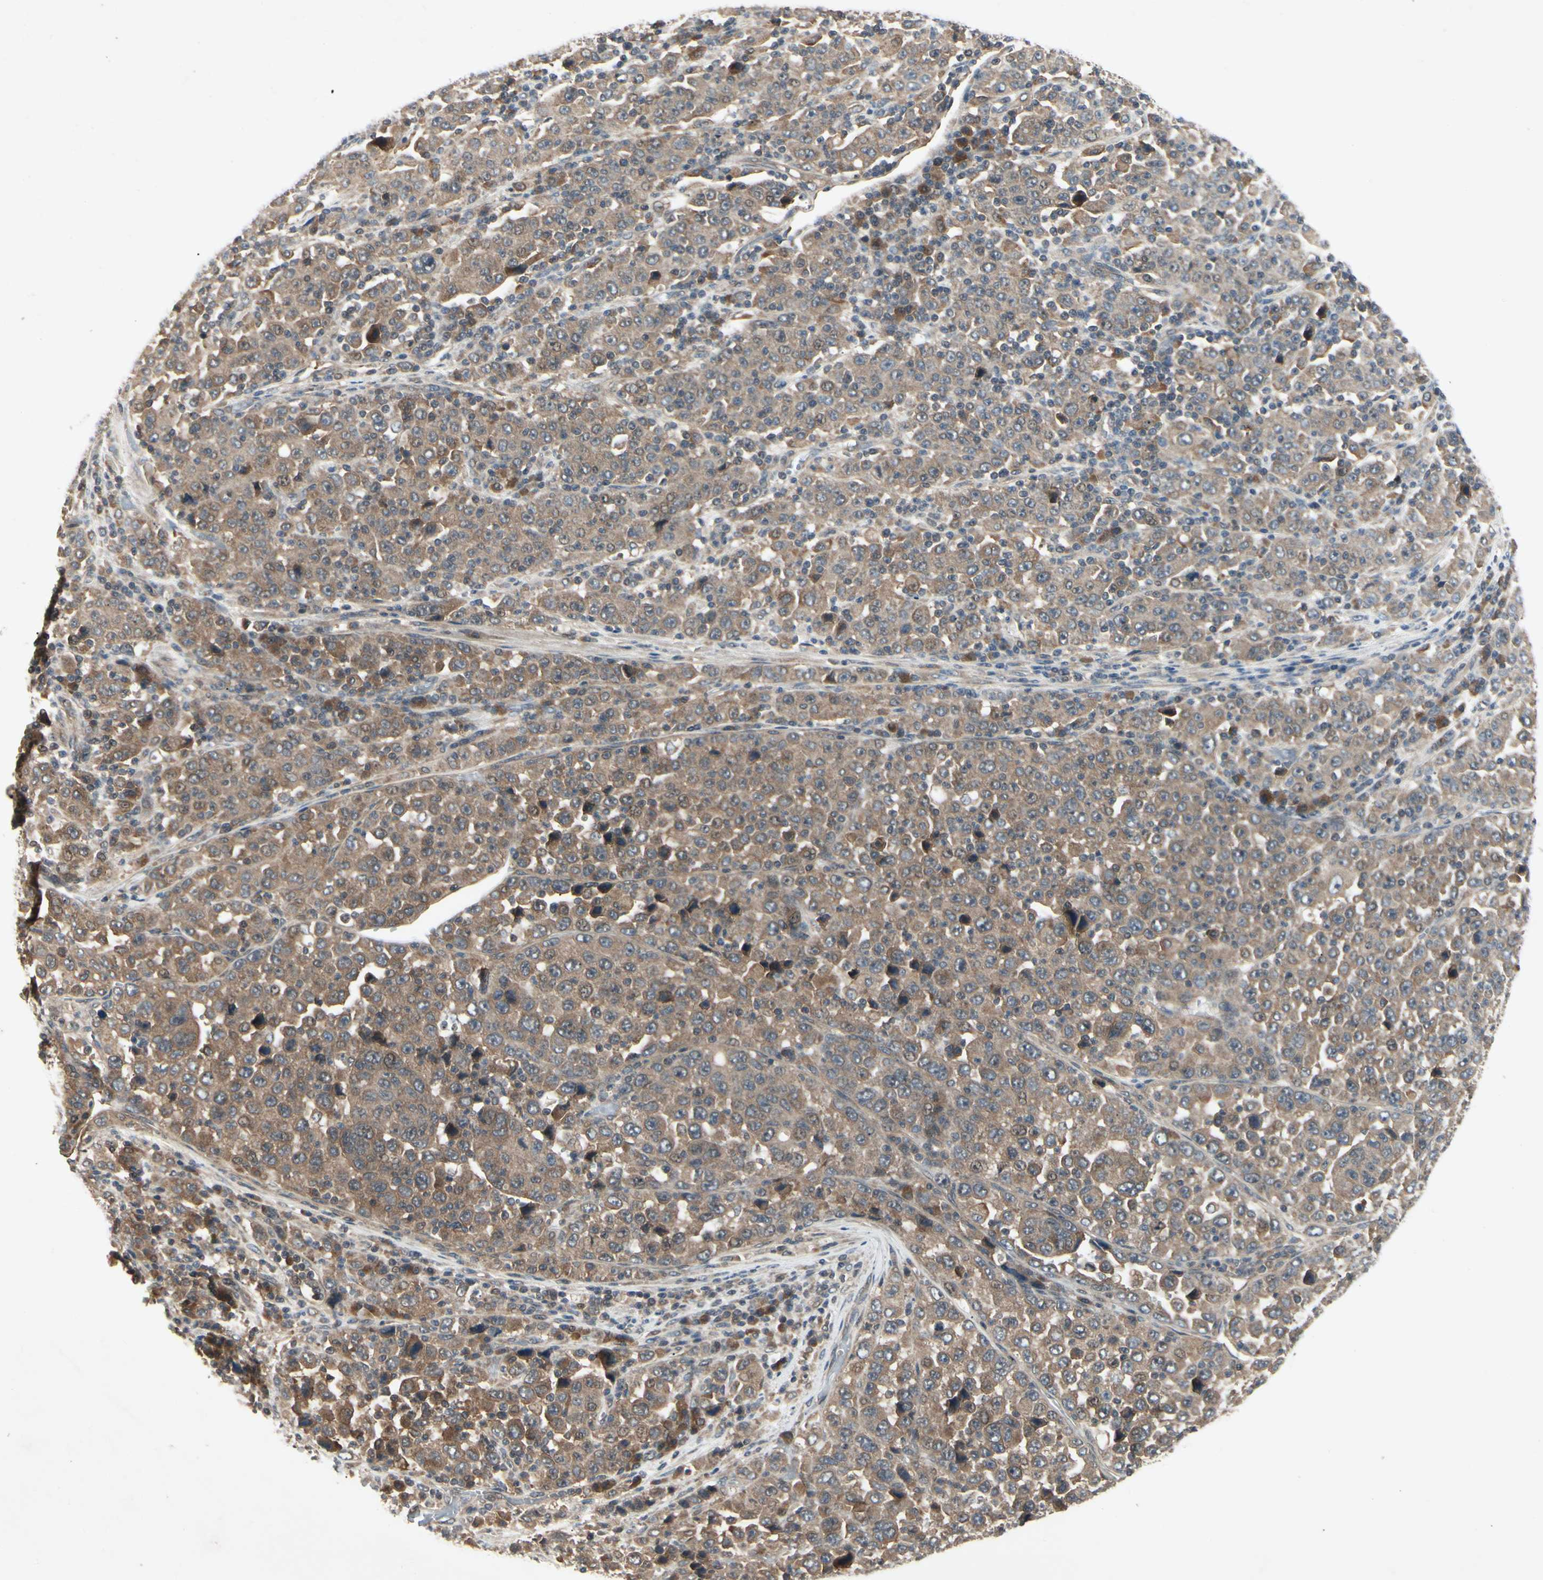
{"staining": {"intensity": "moderate", "quantity": ">75%", "location": "cytoplasmic/membranous"}, "tissue": "stomach cancer", "cell_type": "Tumor cells", "image_type": "cancer", "snomed": [{"axis": "morphology", "description": "Normal tissue, NOS"}, {"axis": "morphology", "description": "Adenocarcinoma, NOS"}, {"axis": "topography", "description": "Stomach, upper"}, {"axis": "topography", "description": "Stomach"}], "caption": "The photomicrograph exhibits a brown stain indicating the presence of a protein in the cytoplasmic/membranous of tumor cells in stomach adenocarcinoma.", "gene": "RNF14", "patient": {"sex": "male", "age": 59}}